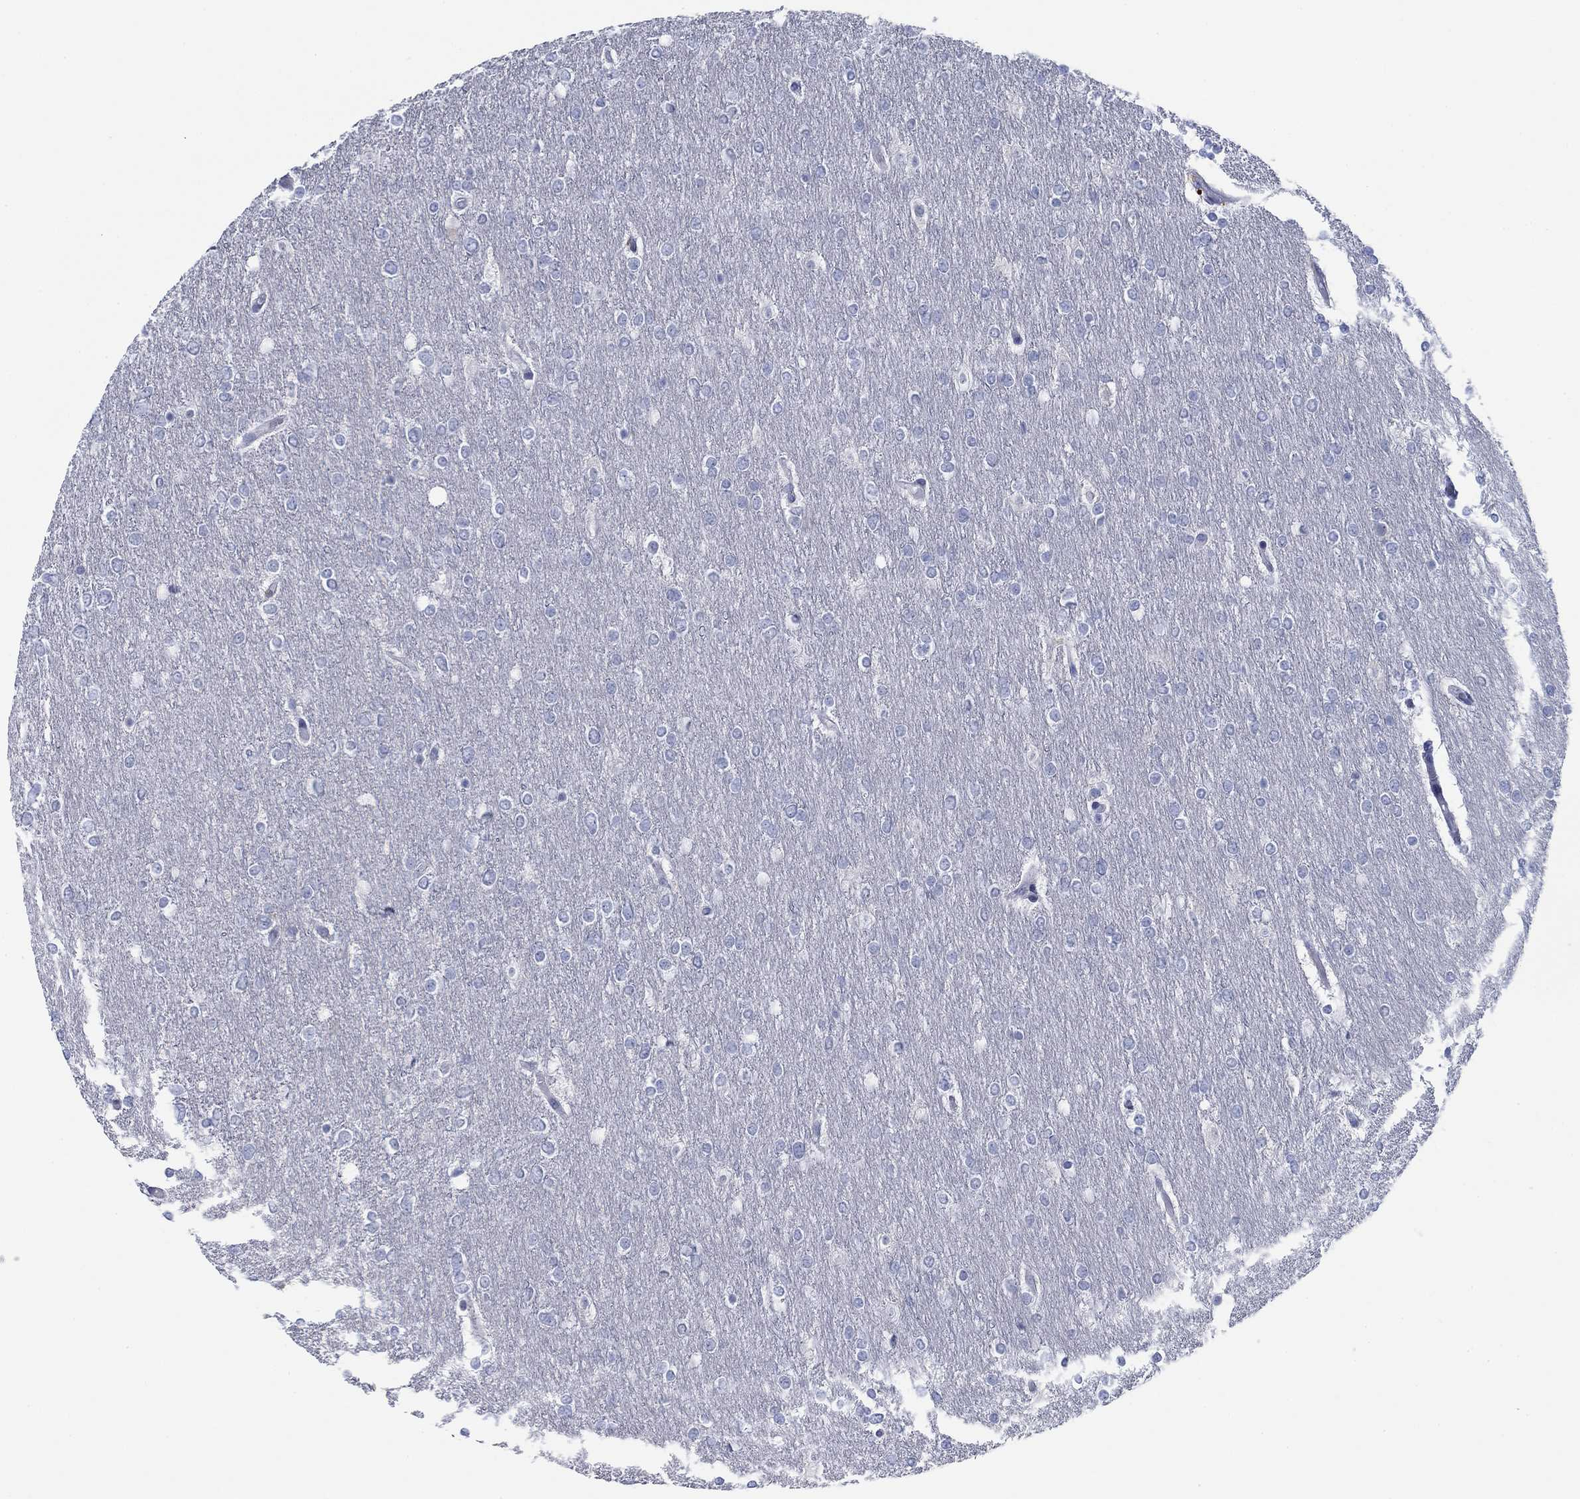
{"staining": {"intensity": "negative", "quantity": "none", "location": "none"}, "tissue": "glioma", "cell_type": "Tumor cells", "image_type": "cancer", "snomed": [{"axis": "morphology", "description": "Glioma, malignant, High grade"}, {"axis": "topography", "description": "Brain"}], "caption": "Tumor cells show no significant staining in malignant glioma (high-grade).", "gene": "DNAL1", "patient": {"sex": "female", "age": 61}}